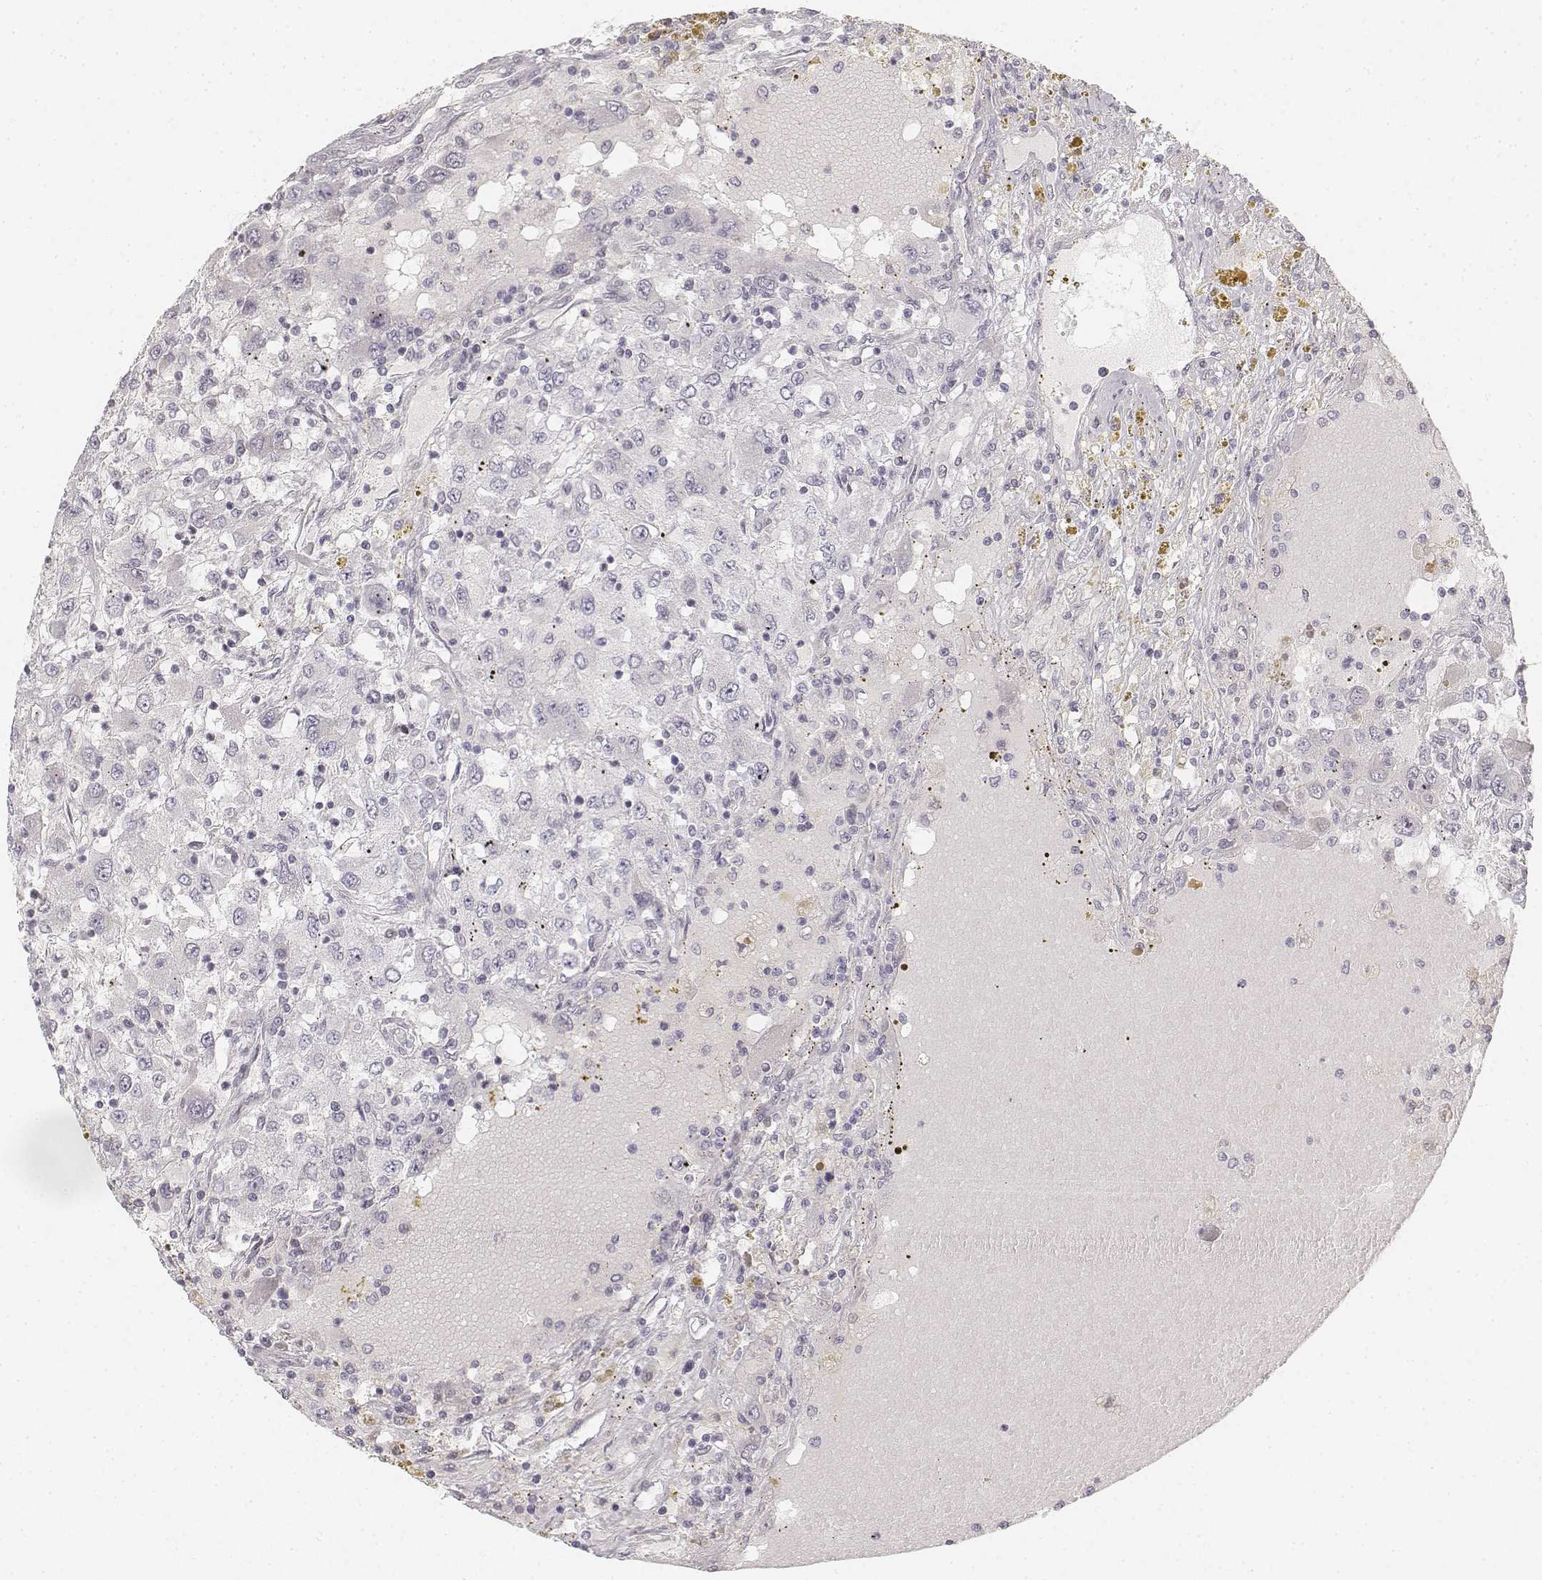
{"staining": {"intensity": "negative", "quantity": "none", "location": "none"}, "tissue": "renal cancer", "cell_type": "Tumor cells", "image_type": "cancer", "snomed": [{"axis": "morphology", "description": "Adenocarcinoma, NOS"}, {"axis": "topography", "description": "Kidney"}], "caption": "Immunohistochemistry image of neoplastic tissue: human renal cancer (adenocarcinoma) stained with DAB (3,3'-diaminobenzidine) demonstrates no significant protein positivity in tumor cells.", "gene": "DSG4", "patient": {"sex": "female", "age": 67}}